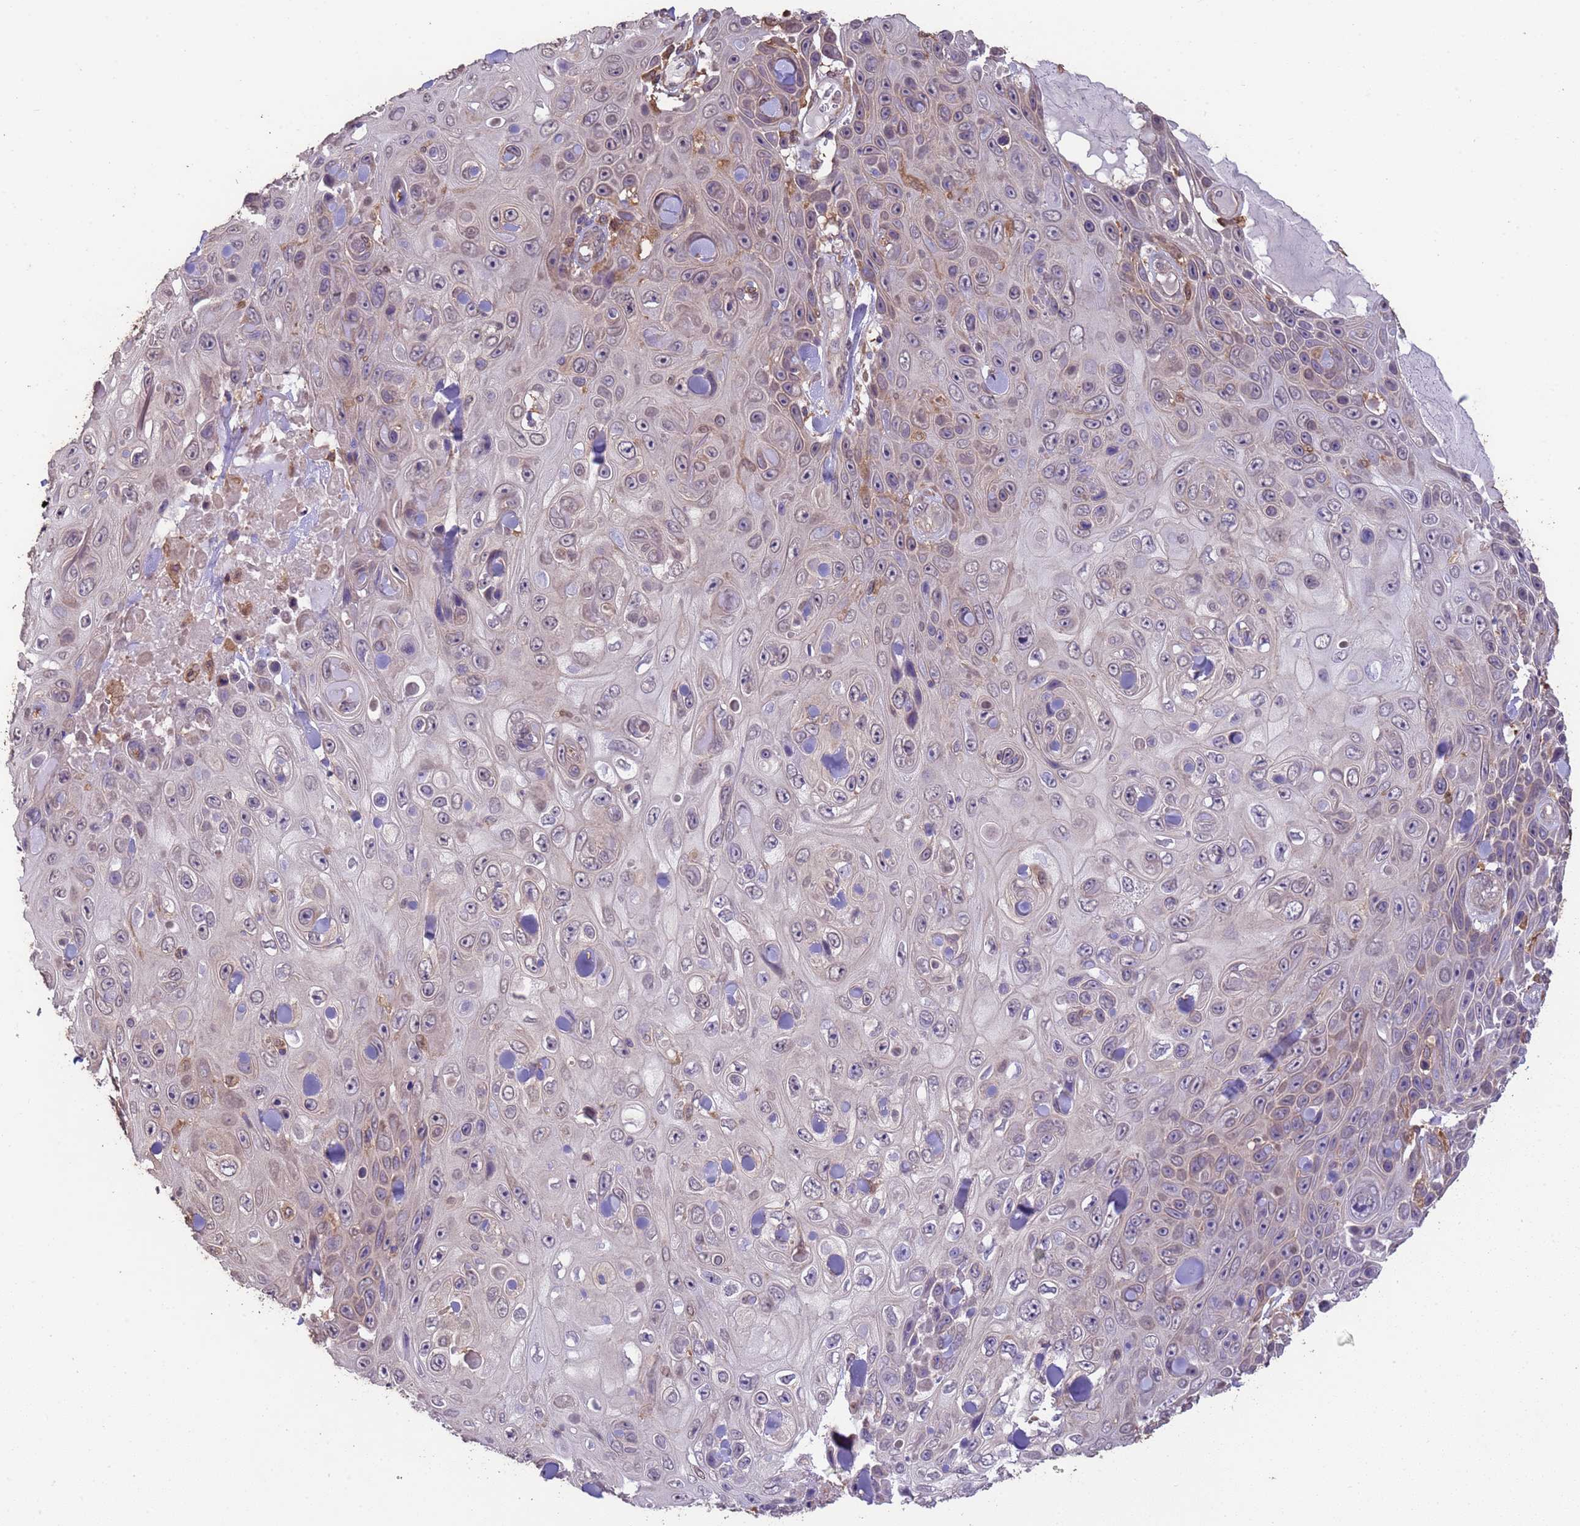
{"staining": {"intensity": "weak", "quantity": "<25%", "location": "cytoplasmic/membranous"}, "tissue": "skin cancer", "cell_type": "Tumor cells", "image_type": "cancer", "snomed": [{"axis": "morphology", "description": "Squamous cell carcinoma, NOS"}, {"axis": "topography", "description": "Skin"}], "caption": "Protein analysis of skin cancer shows no significant positivity in tumor cells.", "gene": "NPHP1", "patient": {"sex": "male", "age": 82}}